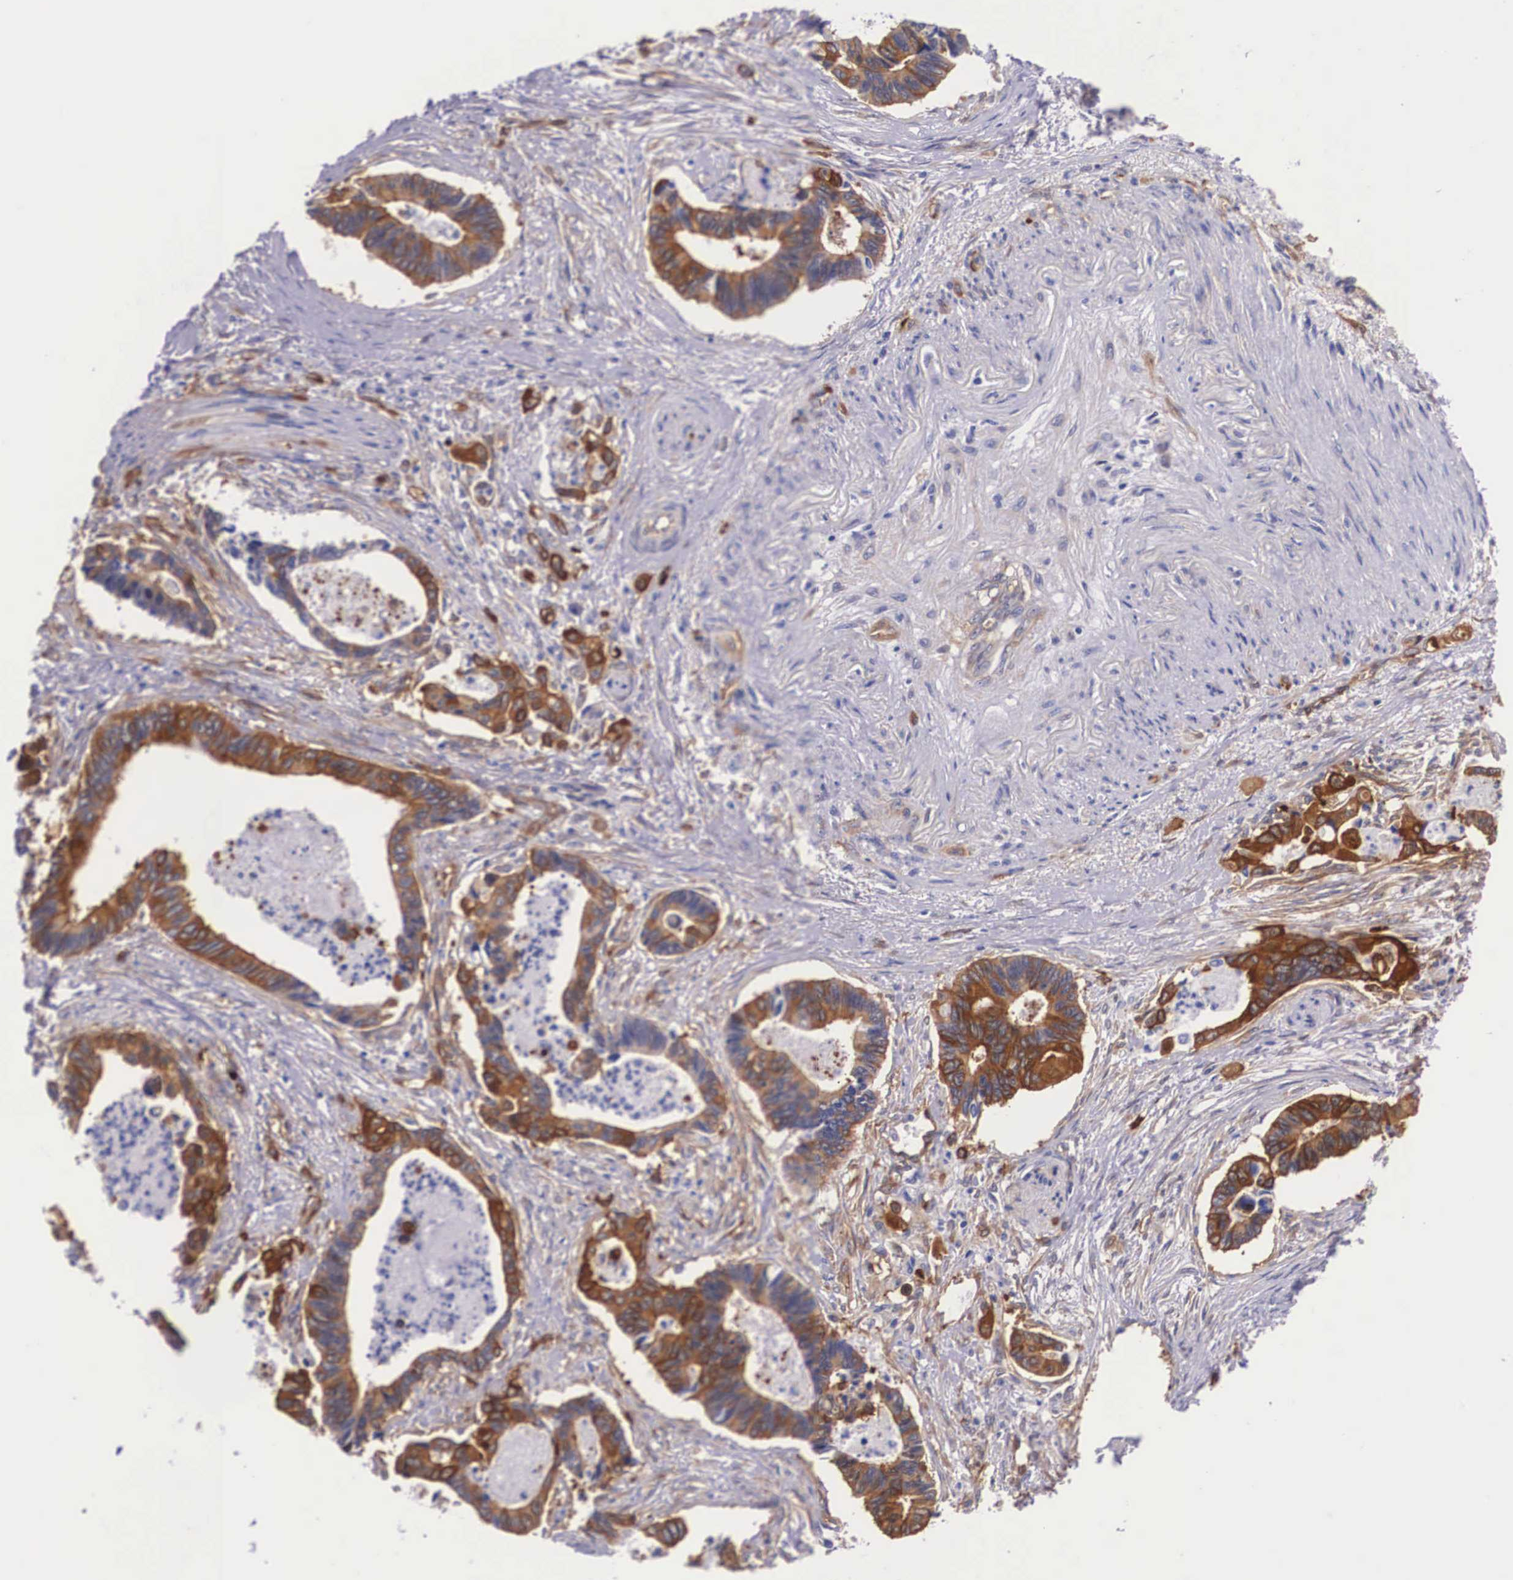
{"staining": {"intensity": "strong", "quantity": ">75%", "location": "cytoplasmic/membranous"}, "tissue": "pancreatic cancer", "cell_type": "Tumor cells", "image_type": "cancer", "snomed": [{"axis": "morphology", "description": "Adenocarcinoma, NOS"}, {"axis": "topography", "description": "Pancreas"}], "caption": "Strong cytoplasmic/membranous positivity is appreciated in approximately >75% of tumor cells in pancreatic cancer. (brown staining indicates protein expression, while blue staining denotes nuclei).", "gene": "BCAR1", "patient": {"sex": "female", "age": 70}}